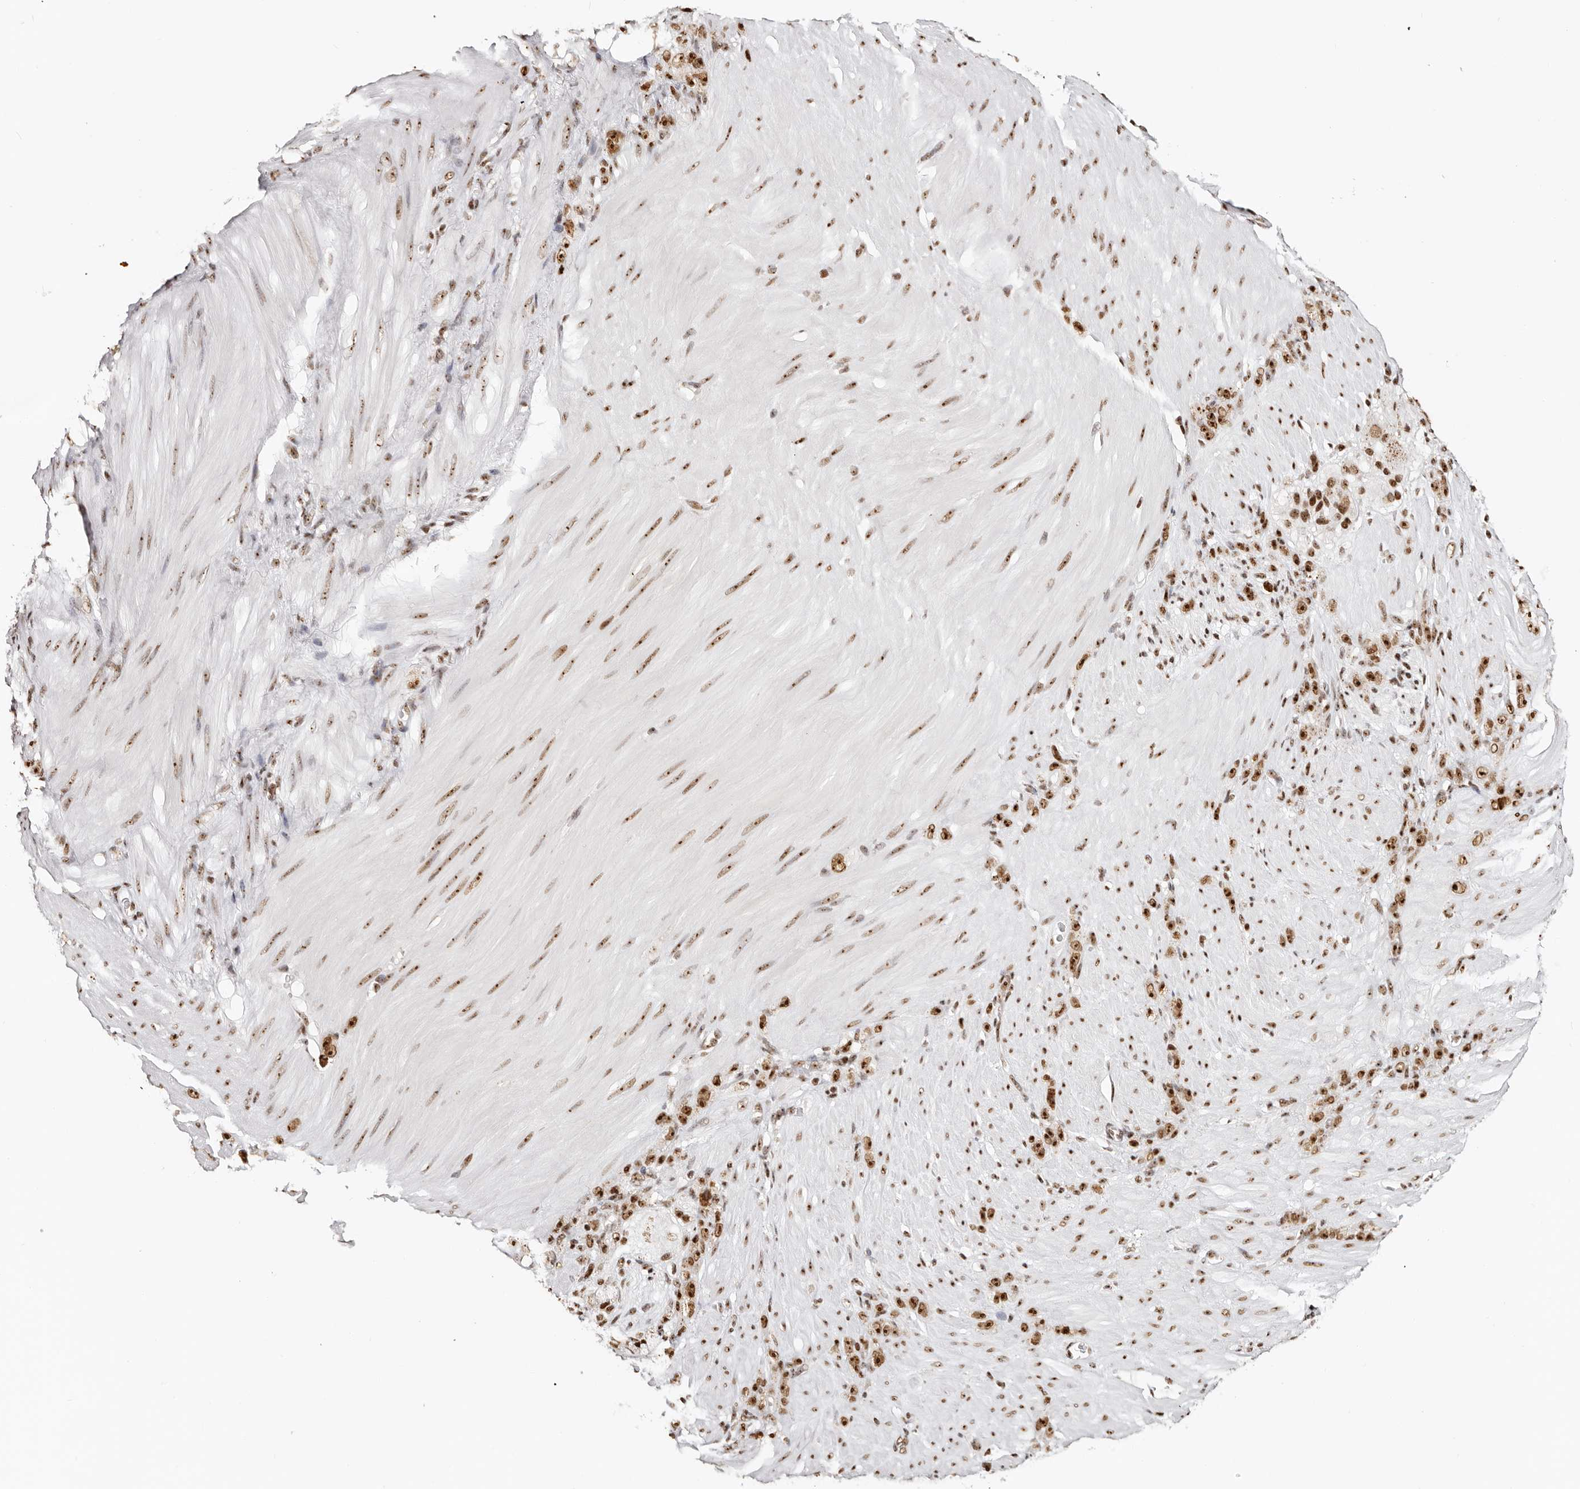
{"staining": {"intensity": "strong", "quantity": ">75%", "location": "nuclear"}, "tissue": "stomach cancer", "cell_type": "Tumor cells", "image_type": "cancer", "snomed": [{"axis": "morphology", "description": "Normal tissue, NOS"}, {"axis": "morphology", "description": "Adenocarcinoma, NOS"}, {"axis": "topography", "description": "Stomach"}], "caption": "Immunohistochemistry (IHC) of human stomach cancer exhibits high levels of strong nuclear expression in about >75% of tumor cells.", "gene": "IQGAP3", "patient": {"sex": "male", "age": 82}}